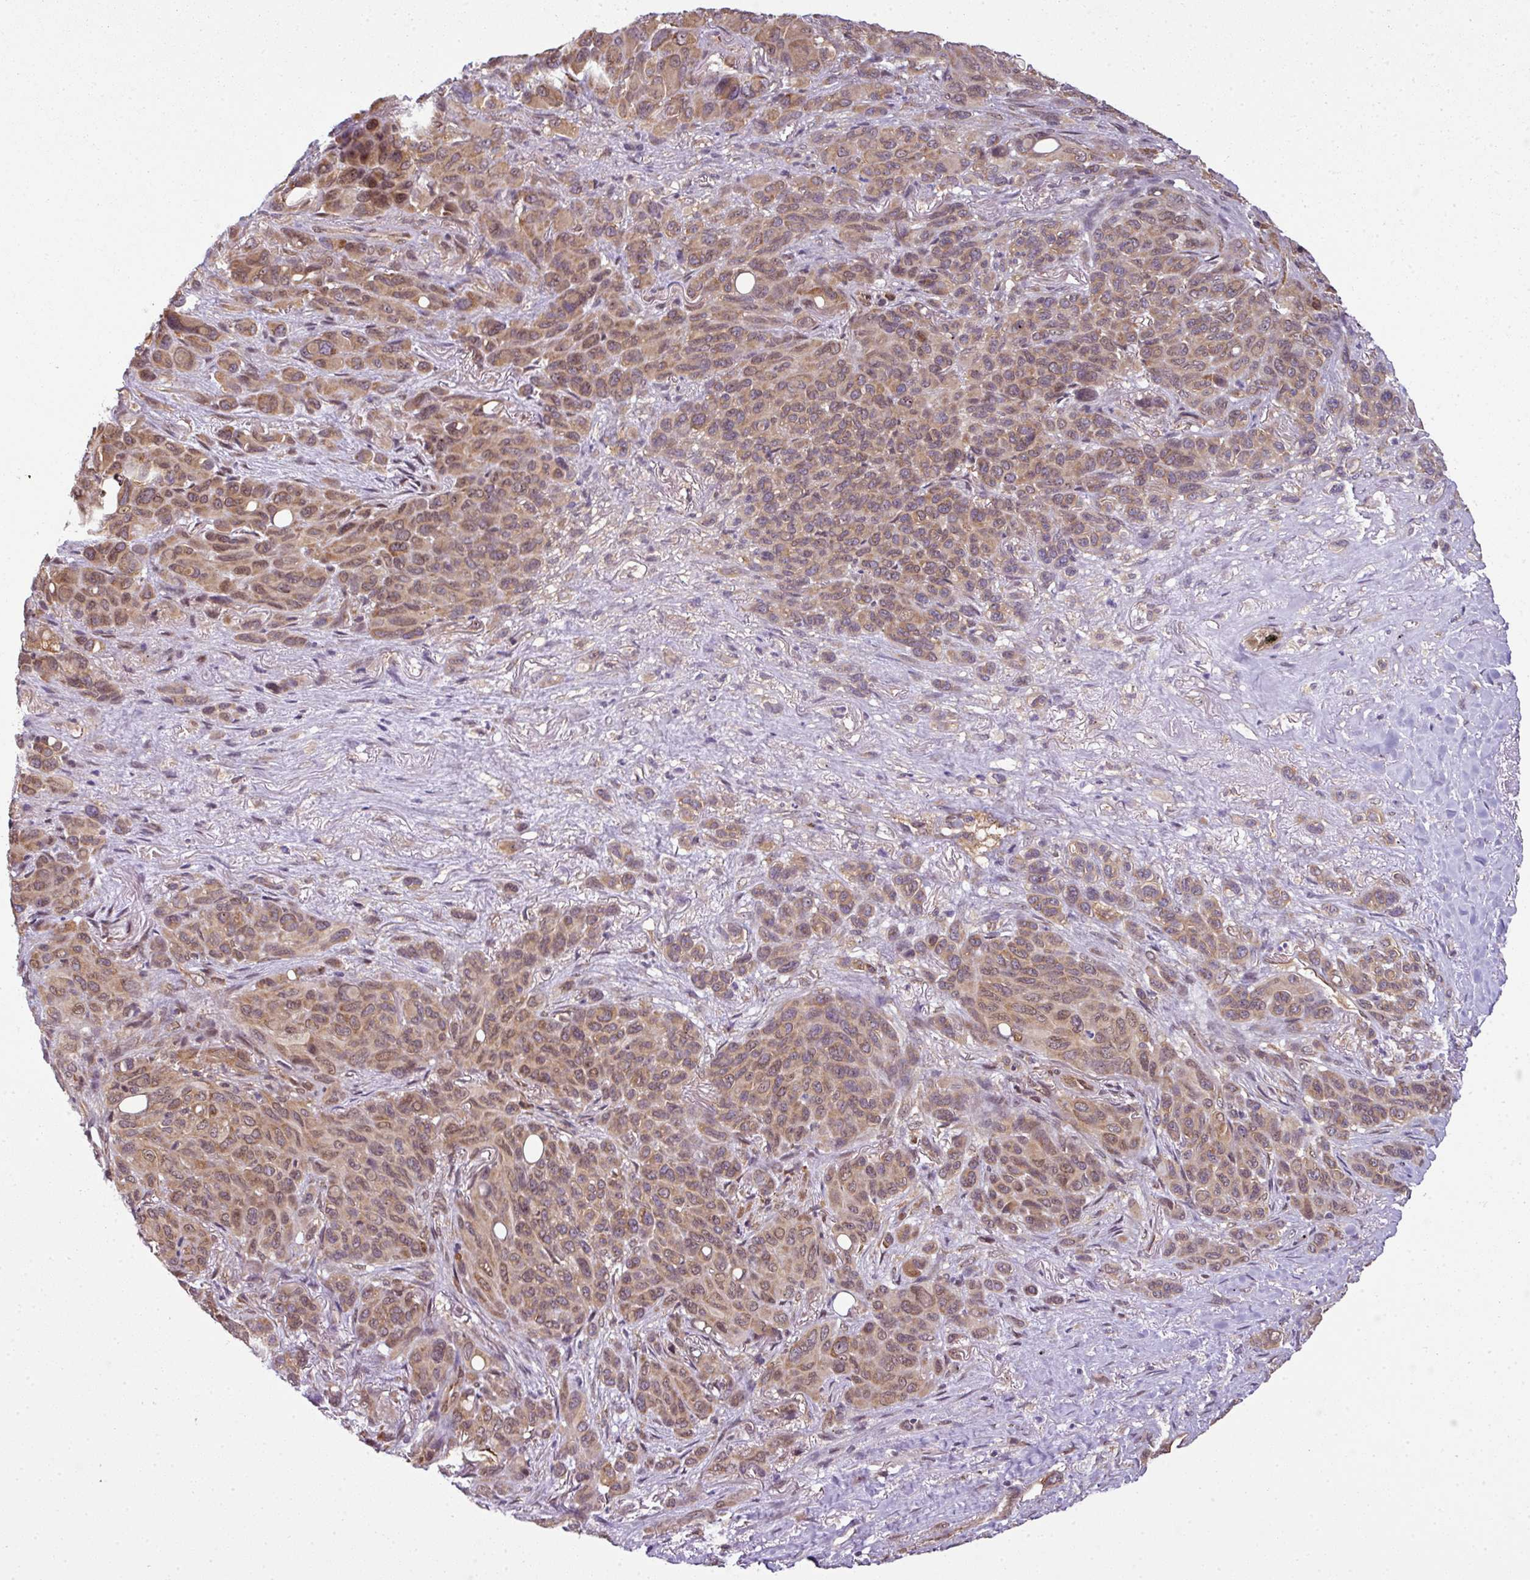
{"staining": {"intensity": "moderate", "quantity": ">75%", "location": "cytoplasmic/membranous,nuclear"}, "tissue": "melanoma", "cell_type": "Tumor cells", "image_type": "cancer", "snomed": [{"axis": "morphology", "description": "Malignant melanoma, Metastatic site"}, {"axis": "topography", "description": "Lung"}], "caption": "Moderate cytoplasmic/membranous and nuclear protein expression is present in approximately >75% of tumor cells in malignant melanoma (metastatic site).", "gene": "RBM4B", "patient": {"sex": "male", "age": 48}}